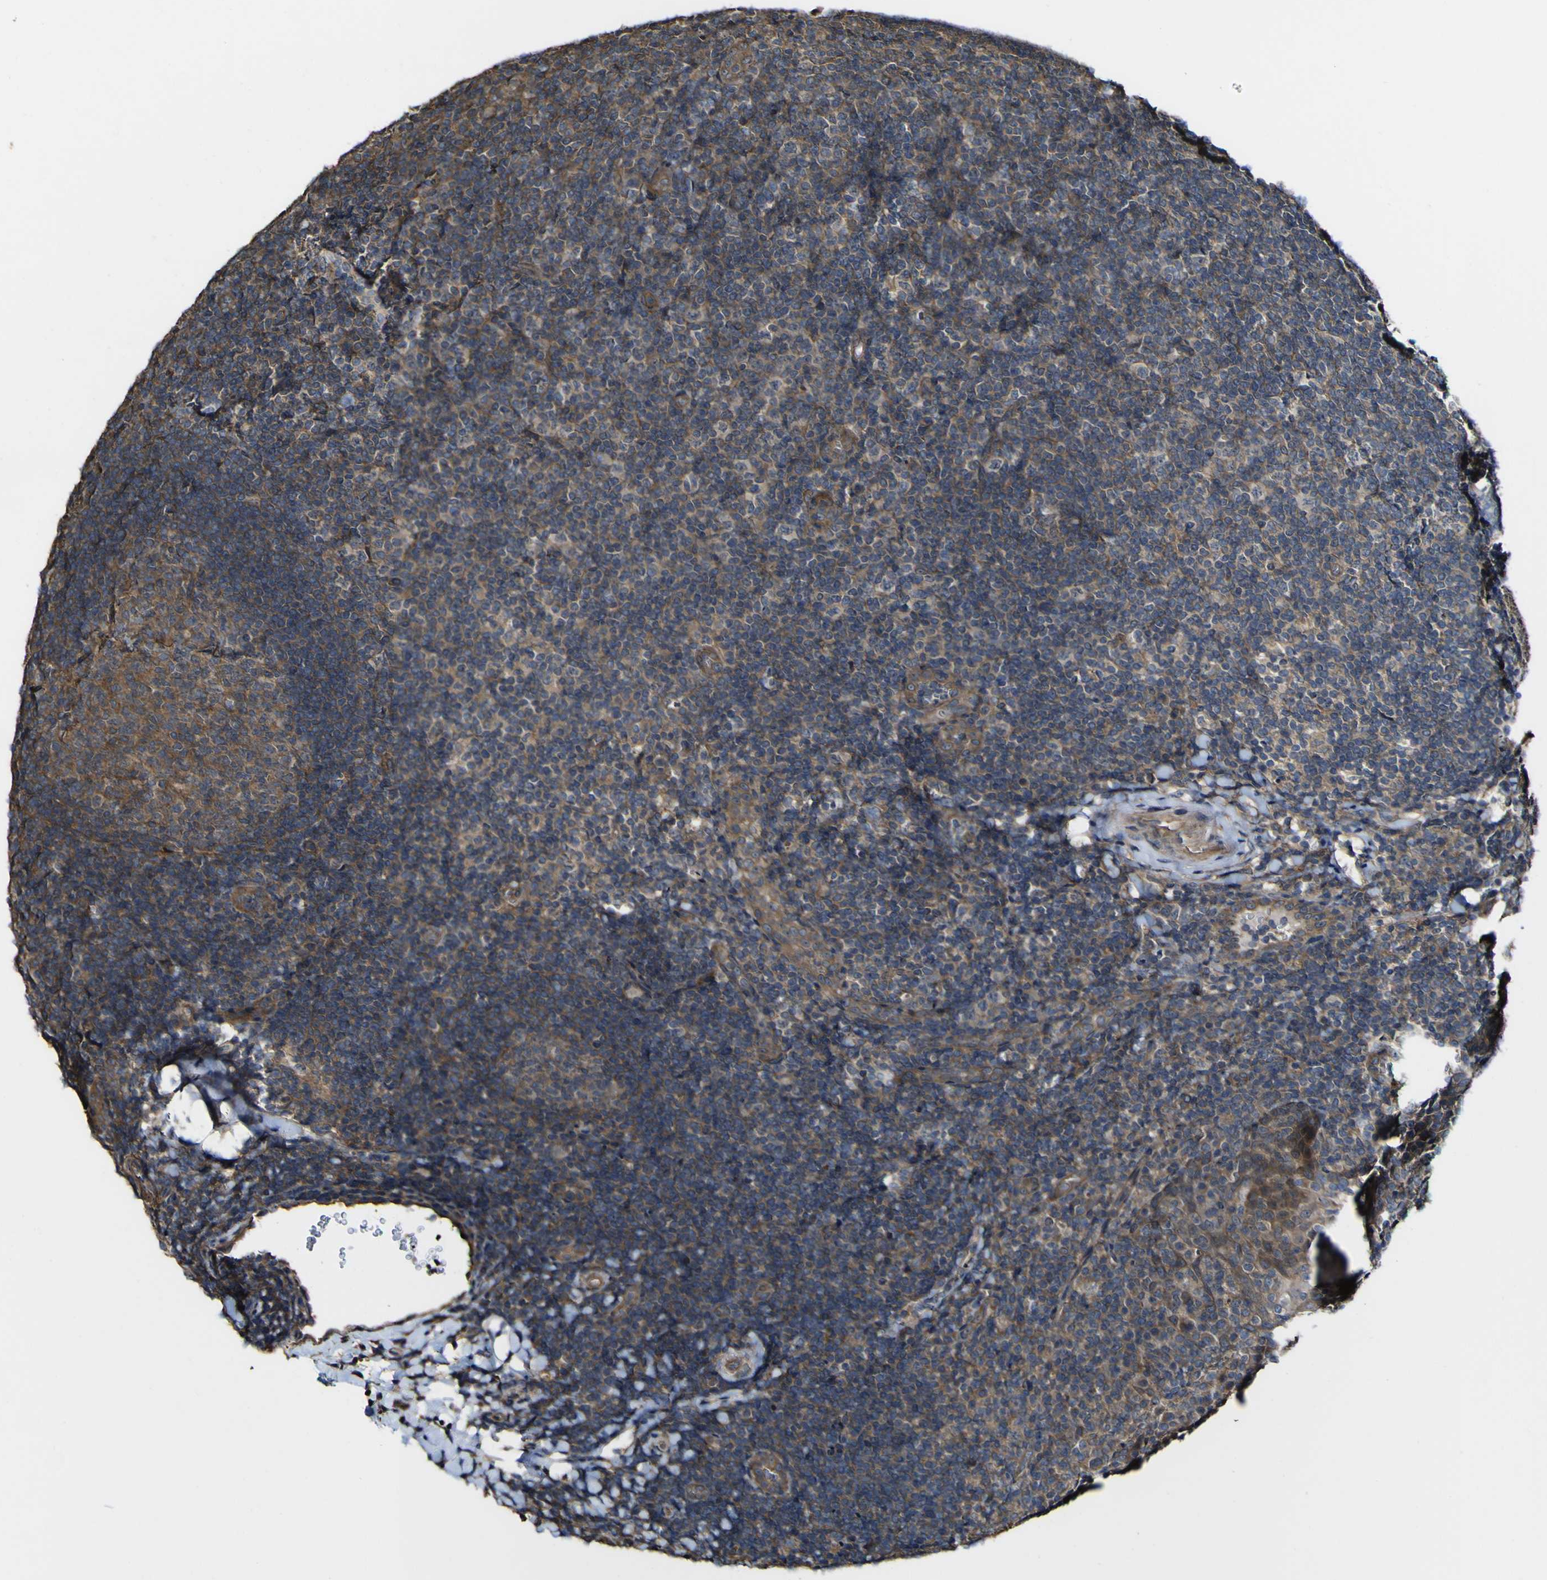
{"staining": {"intensity": "strong", "quantity": "25%-75%", "location": "cytoplasmic/membranous"}, "tissue": "tonsil", "cell_type": "Germinal center cells", "image_type": "normal", "snomed": [{"axis": "morphology", "description": "Normal tissue, NOS"}, {"axis": "topography", "description": "Tonsil"}], "caption": "Human tonsil stained for a protein (brown) reveals strong cytoplasmic/membranous positive staining in approximately 25%-75% of germinal center cells.", "gene": "NAALADL2", "patient": {"sex": "male", "age": 37}}